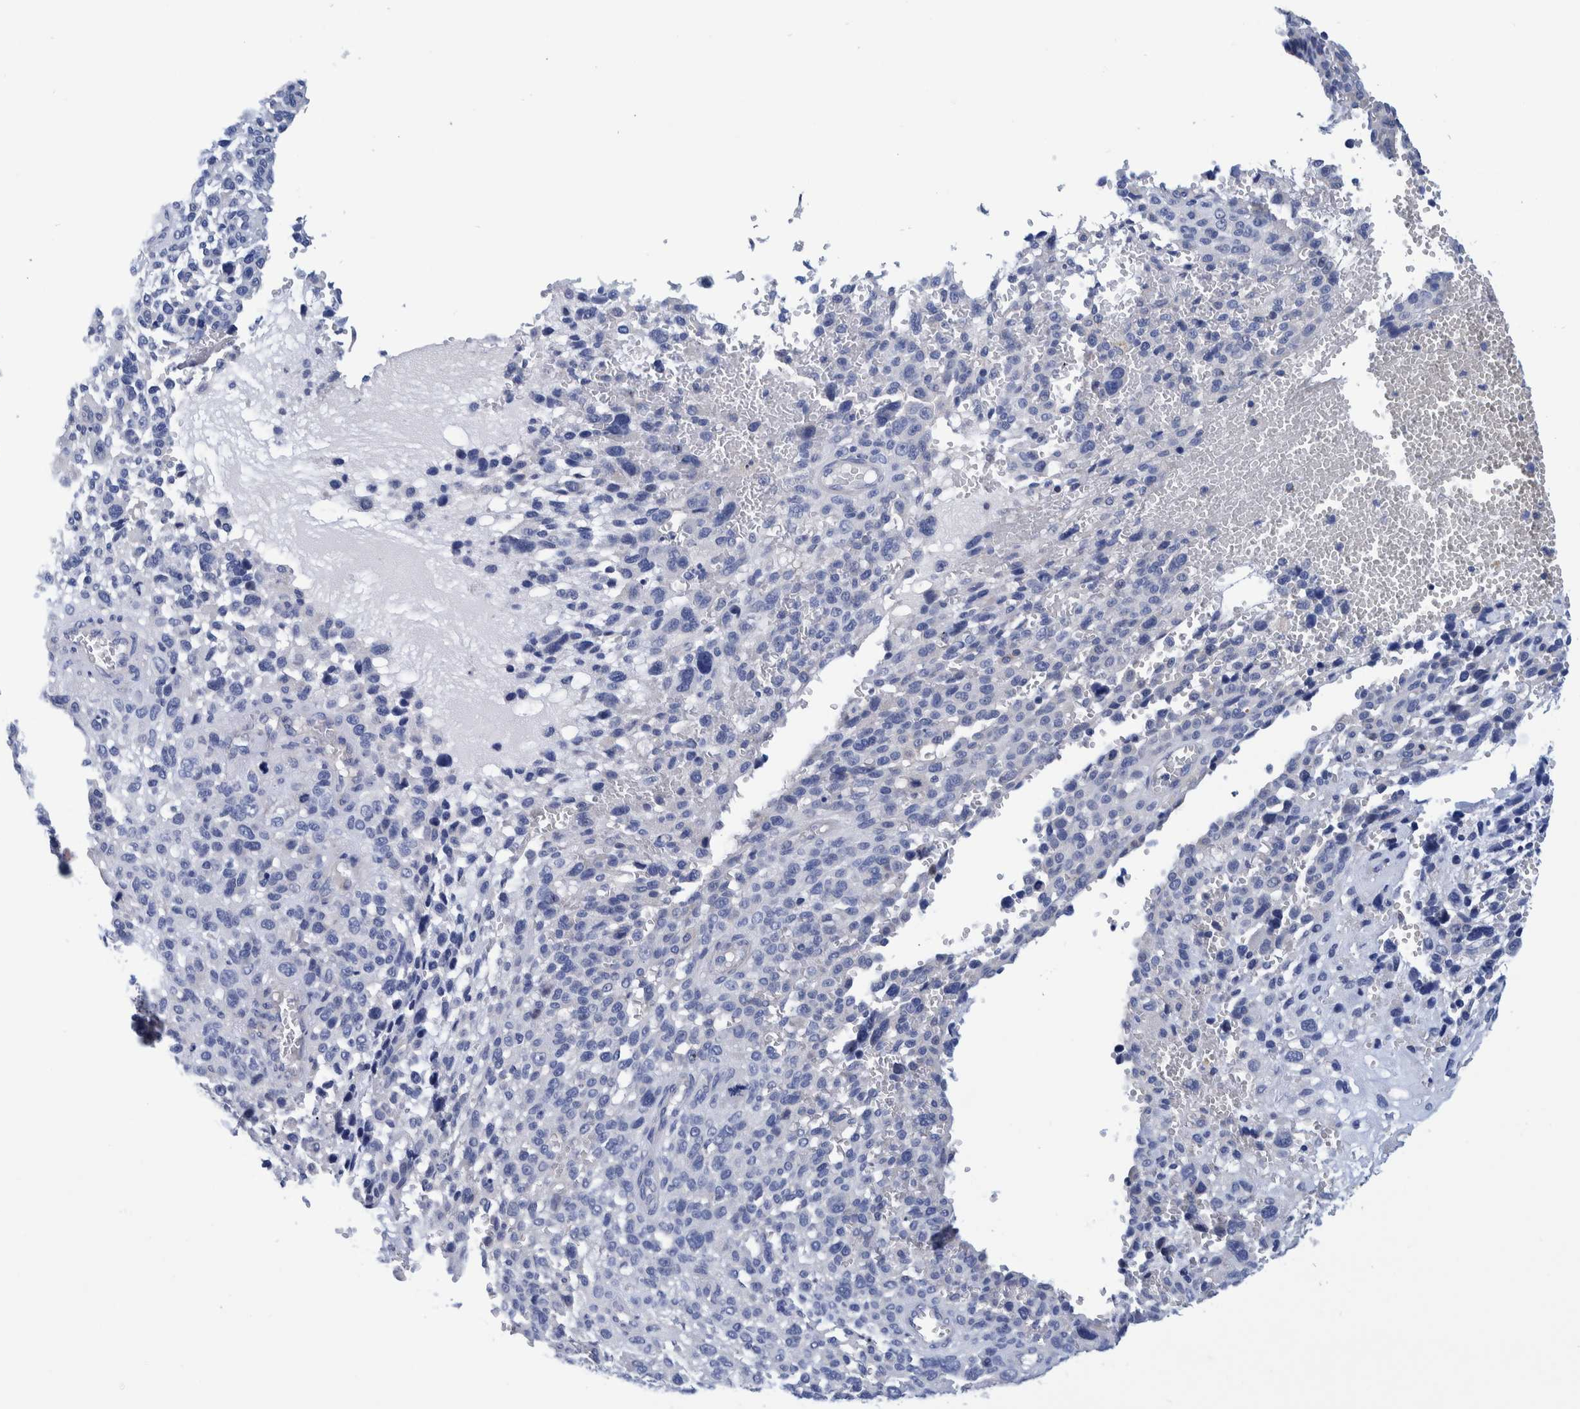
{"staining": {"intensity": "negative", "quantity": "none", "location": "none"}, "tissue": "melanoma", "cell_type": "Tumor cells", "image_type": "cancer", "snomed": [{"axis": "morphology", "description": "Malignant melanoma, NOS"}, {"axis": "topography", "description": "Skin"}], "caption": "IHC of human melanoma demonstrates no staining in tumor cells.", "gene": "MKS1", "patient": {"sex": "female", "age": 55}}